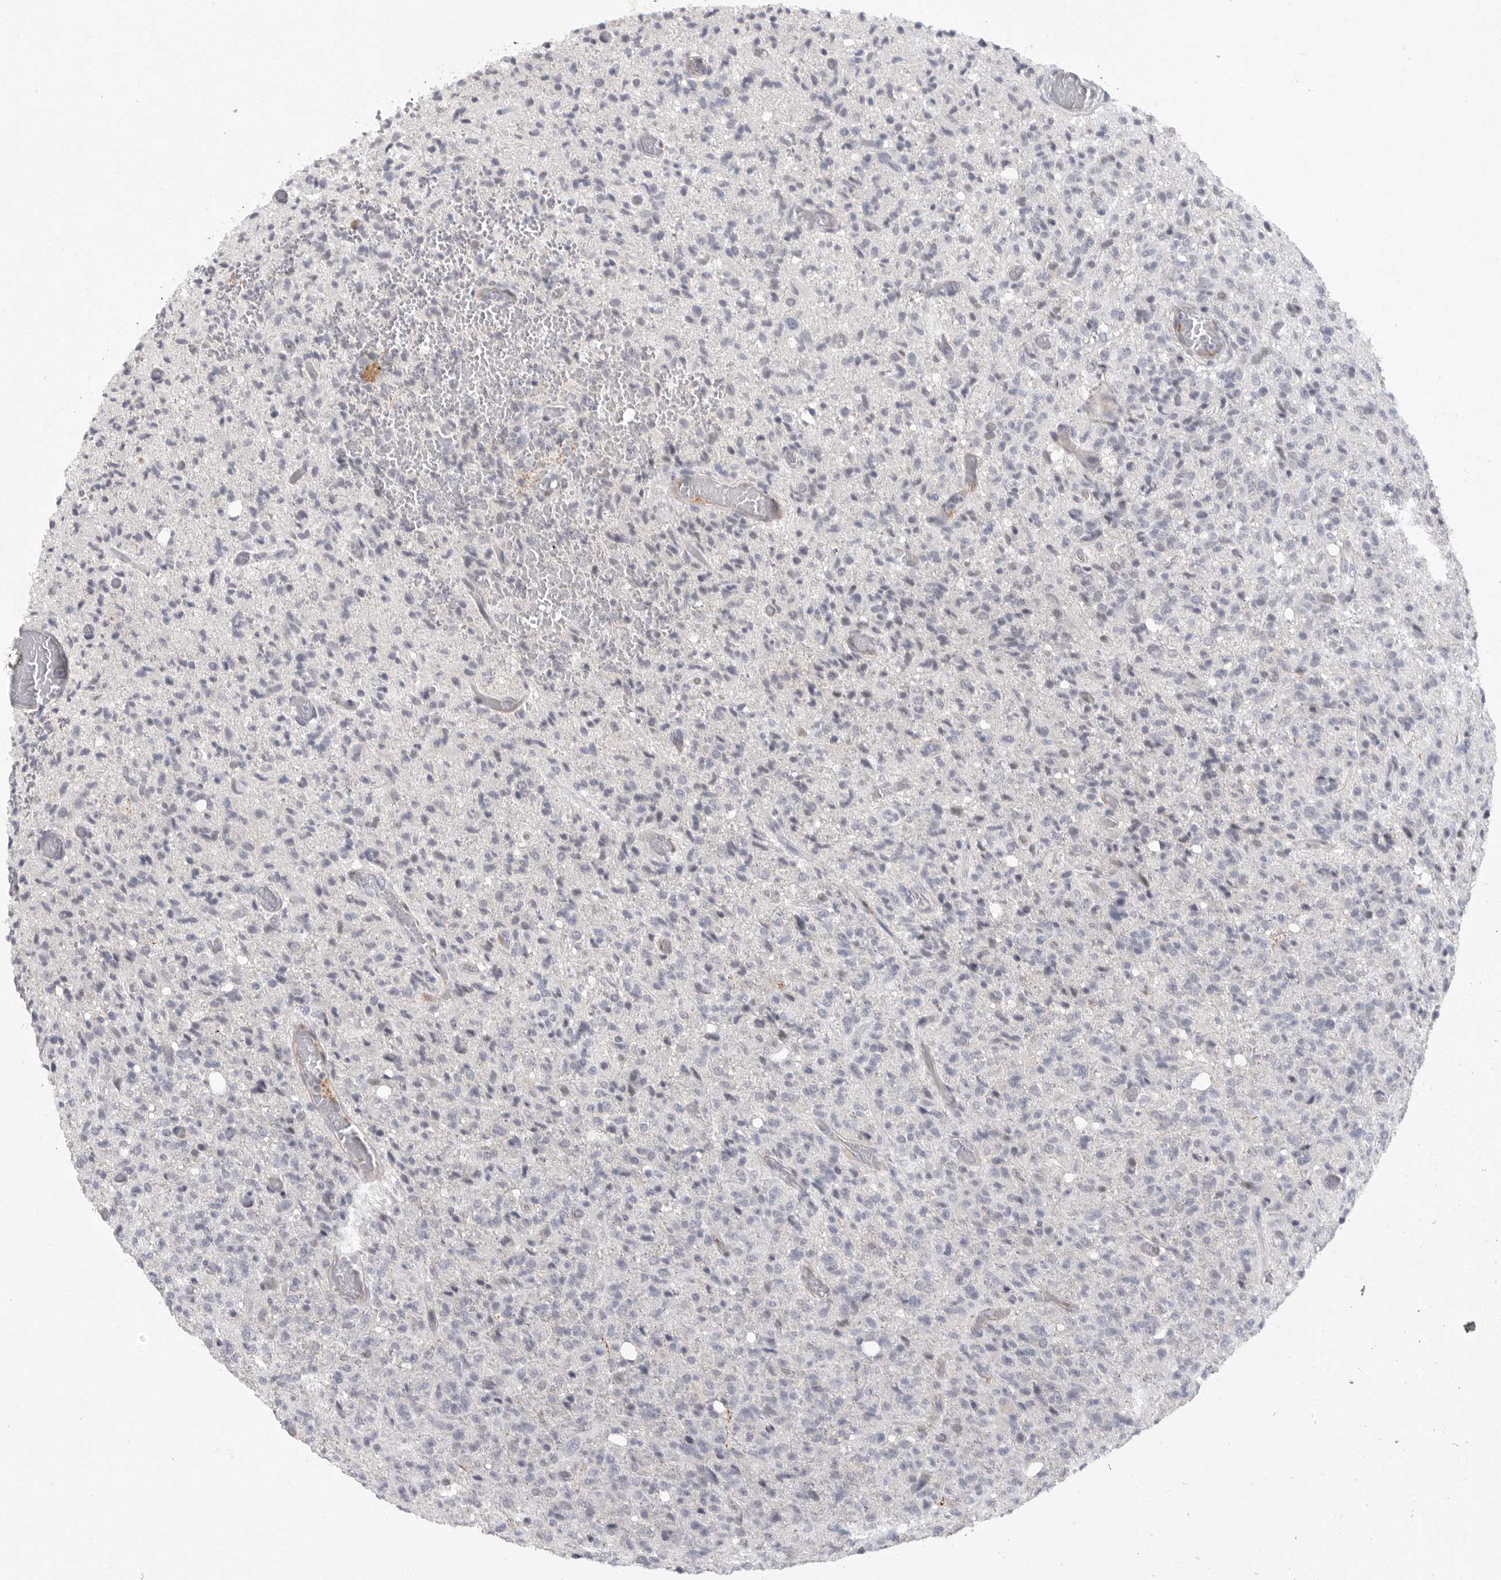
{"staining": {"intensity": "negative", "quantity": "none", "location": "none"}, "tissue": "glioma", "cell_type": "Tumor cells", "image_type": "cancer", "snomed": [{"axis": "morphology", "description": "Glioma, malignant, High grade"}, {"axis": "topography", "description": "Brain"}], "caption": "The histopathology image displays no staining of tumor cells in high-grade glioma (malignant).", "gene": "FBXO43", "patient": {"sex": "female", "age": 57}}